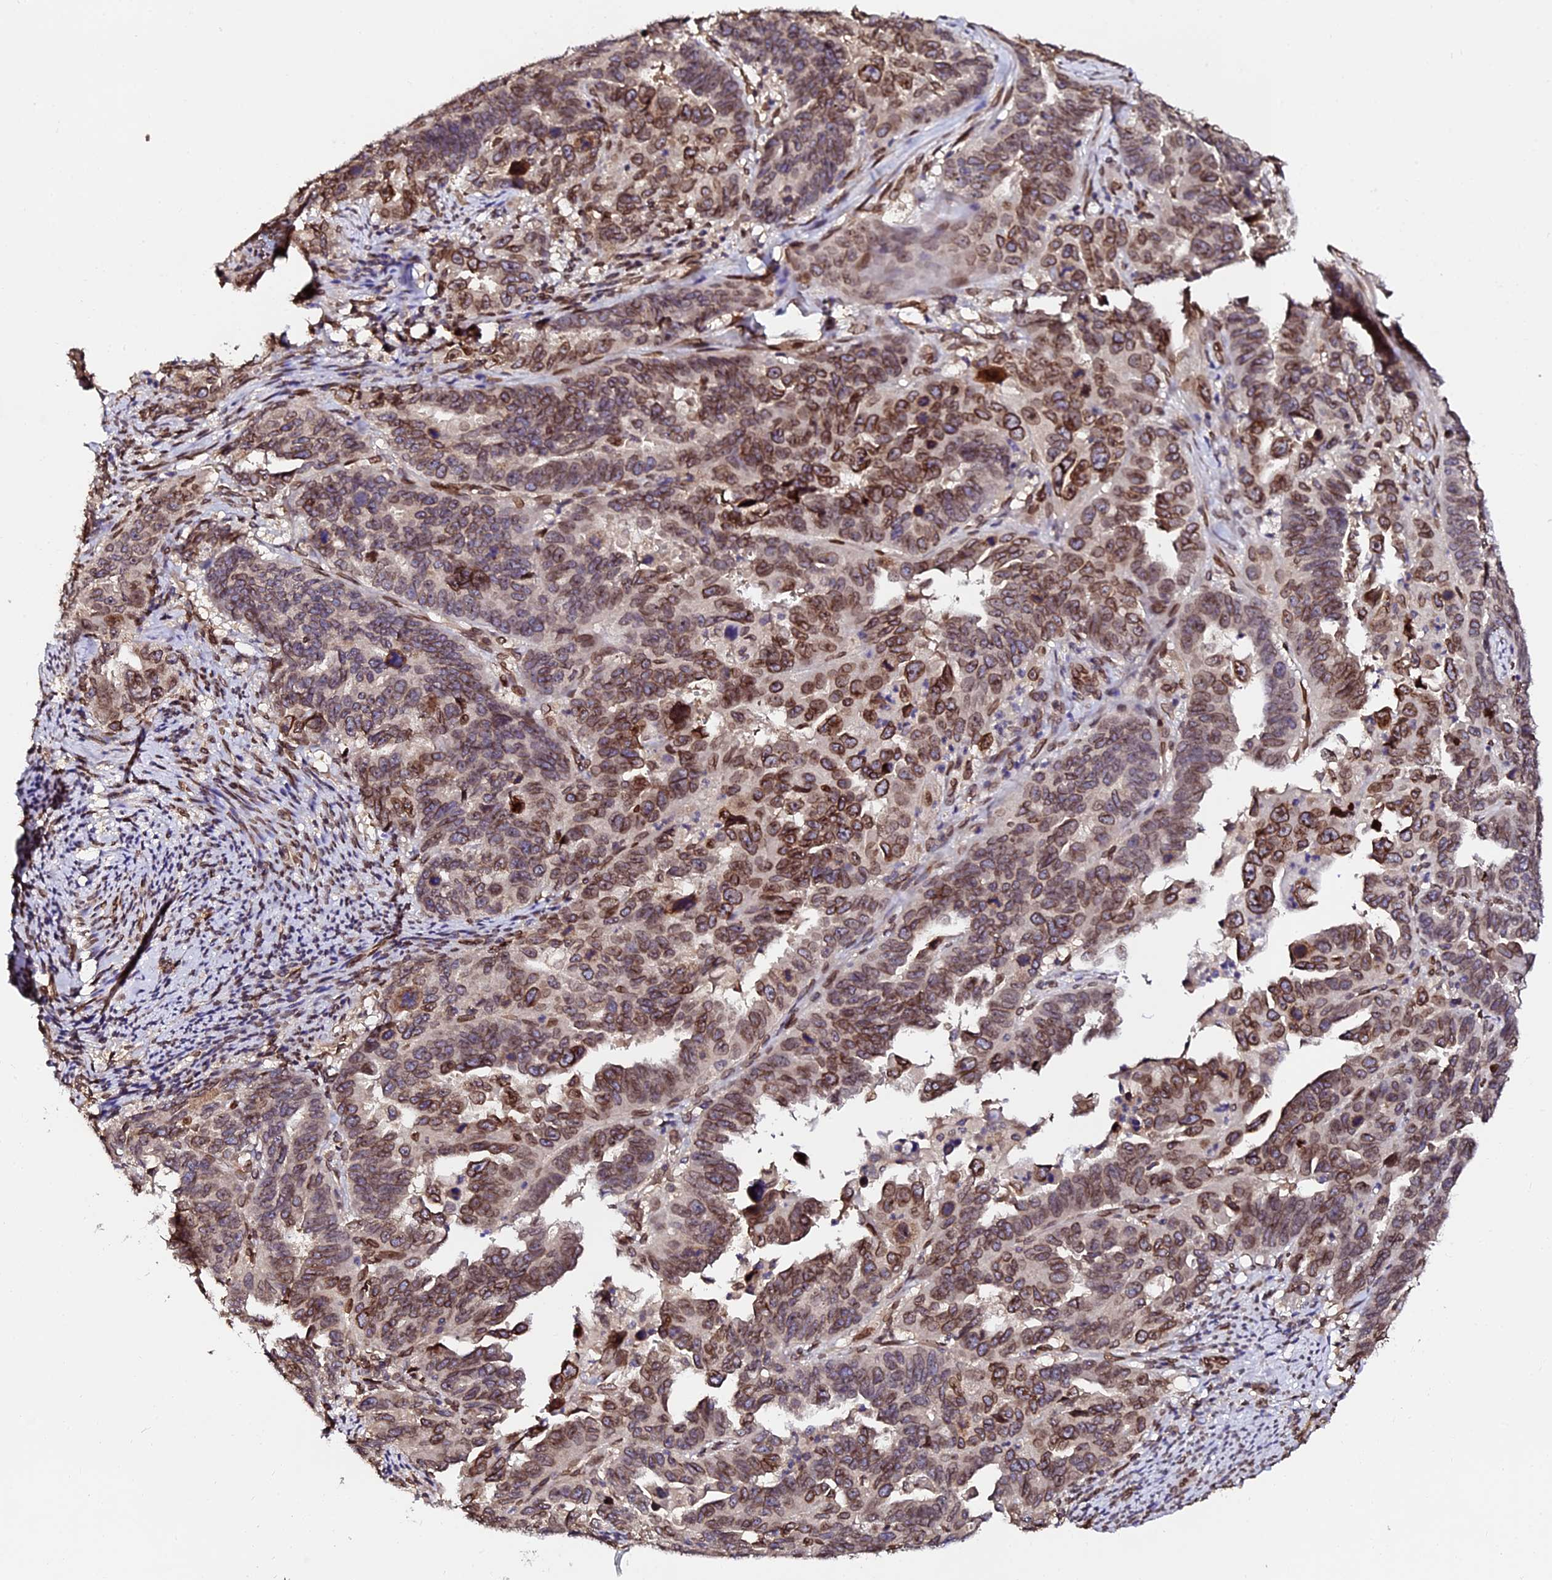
{"staining": {"intensity": "strong", "quantity": "25%-75%", "location": "cytoplasmic/membranous,nuclear"}, "tissue": "endometrial cancer", "cell_type": "Tumor cells", "image_type": "cancer", "snomed": [{"axis": "morphology", "description": "Adenocarcinoma, NOS"}, {"axis": "topography", "description": "Endometrium"}], "caption": "Protein expression analysis of adenocarcinoma (endometrial) reveals strong cytoplasmic/membranous and nuclear positivity in approximately 25%-75% of tumor cells.", "gene": "ANAPC5", "patient": {"sex": "female", "age": 65}}